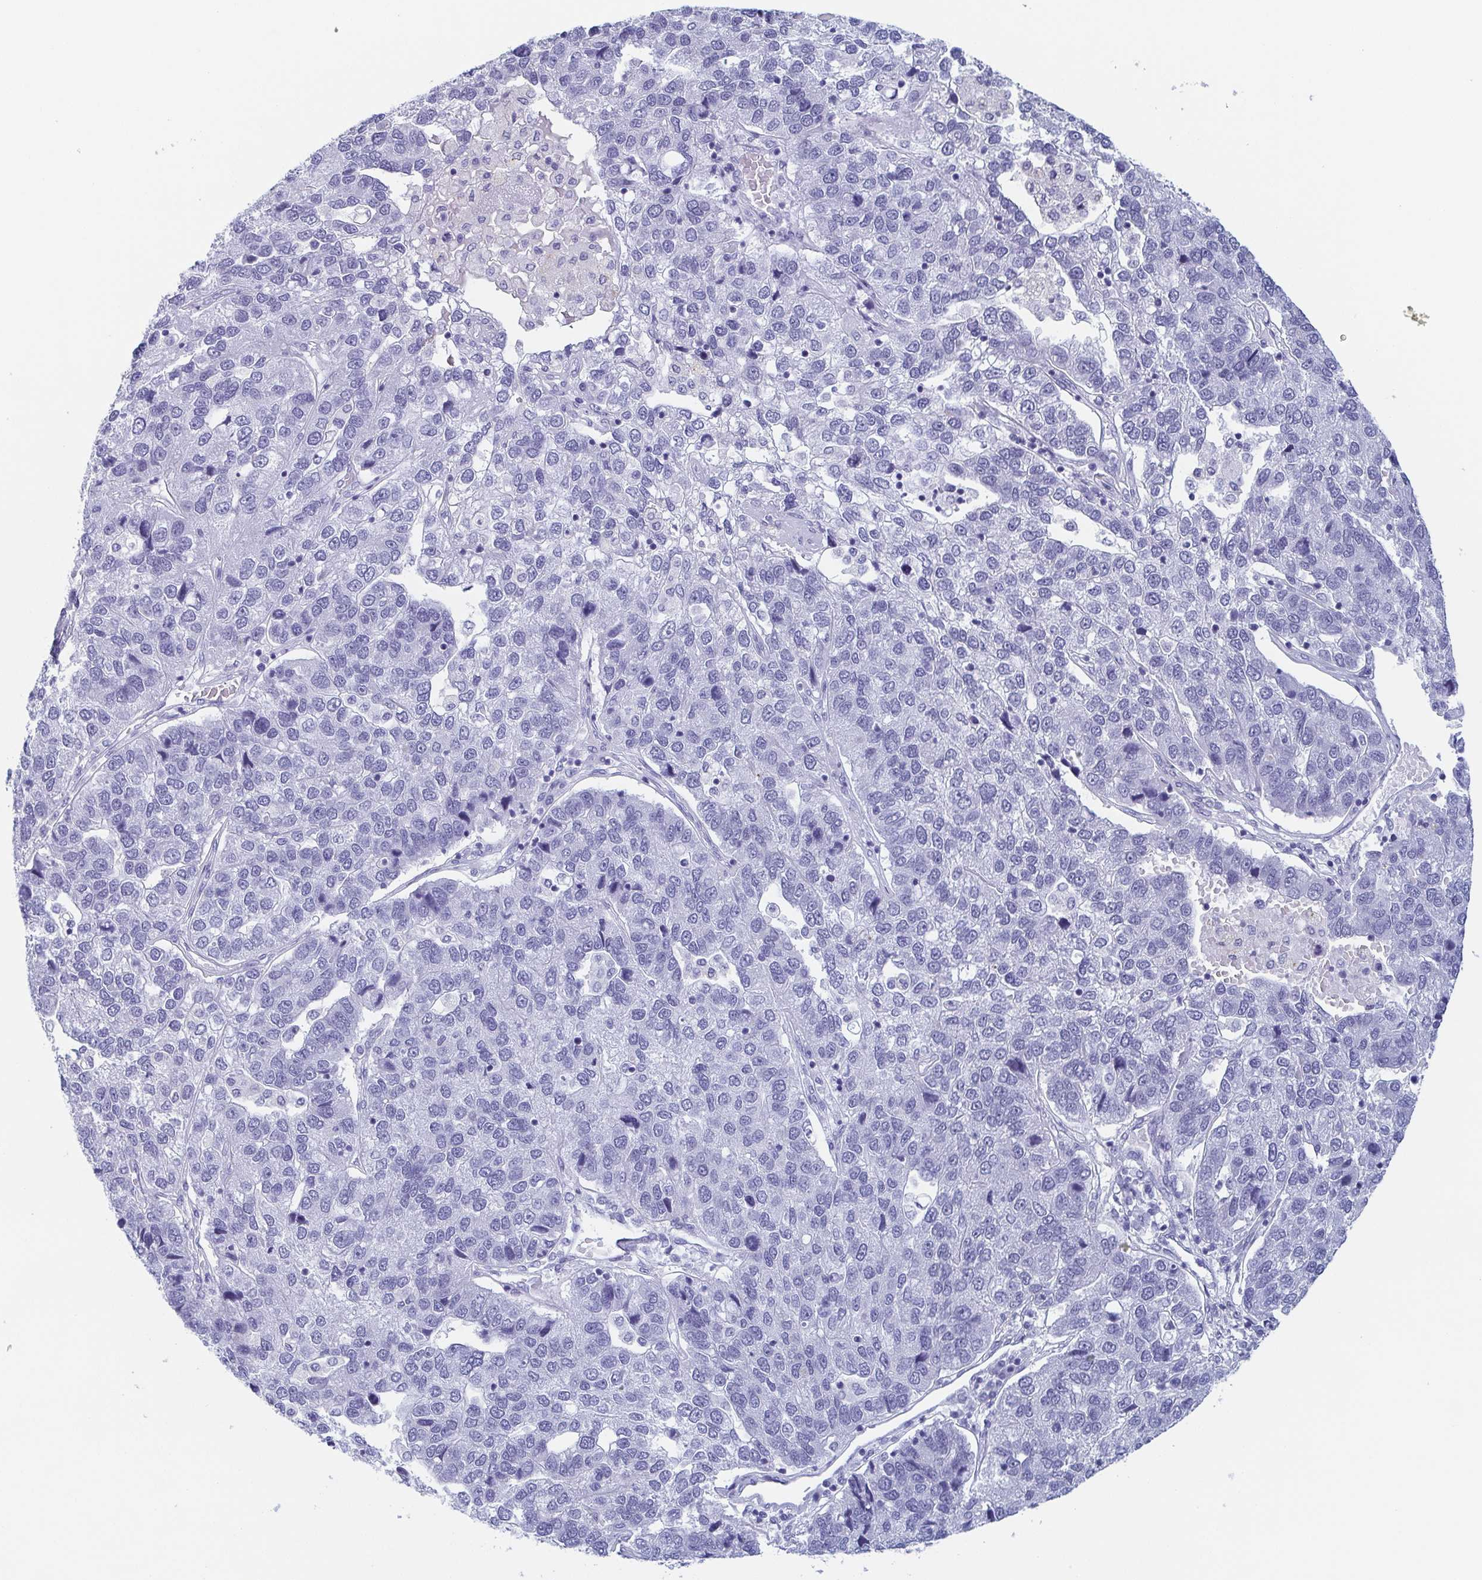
{"staining": {"intensity": "negative", "quantity": "none", "location": "none"}, "tissue": "pancreatic cancer", "cell_type": "Tumor cells", "image_type": "cancer", "snomed": [{"axis": "morphology", "description": "Adenocarcinoma, NOS"}, {"axis": "topography", "description": "Pancreas"}], "caption": "Image shows no significant protein expression in tumor cells of pancreatic cancer (adenocarcinoma). Brightfield microscopy of IHC stained with DAB (brown) and hematoxylin (blue), captured at high magnification.", "gene": "REG4", "patient": {"sex": "female", "age": 61}}